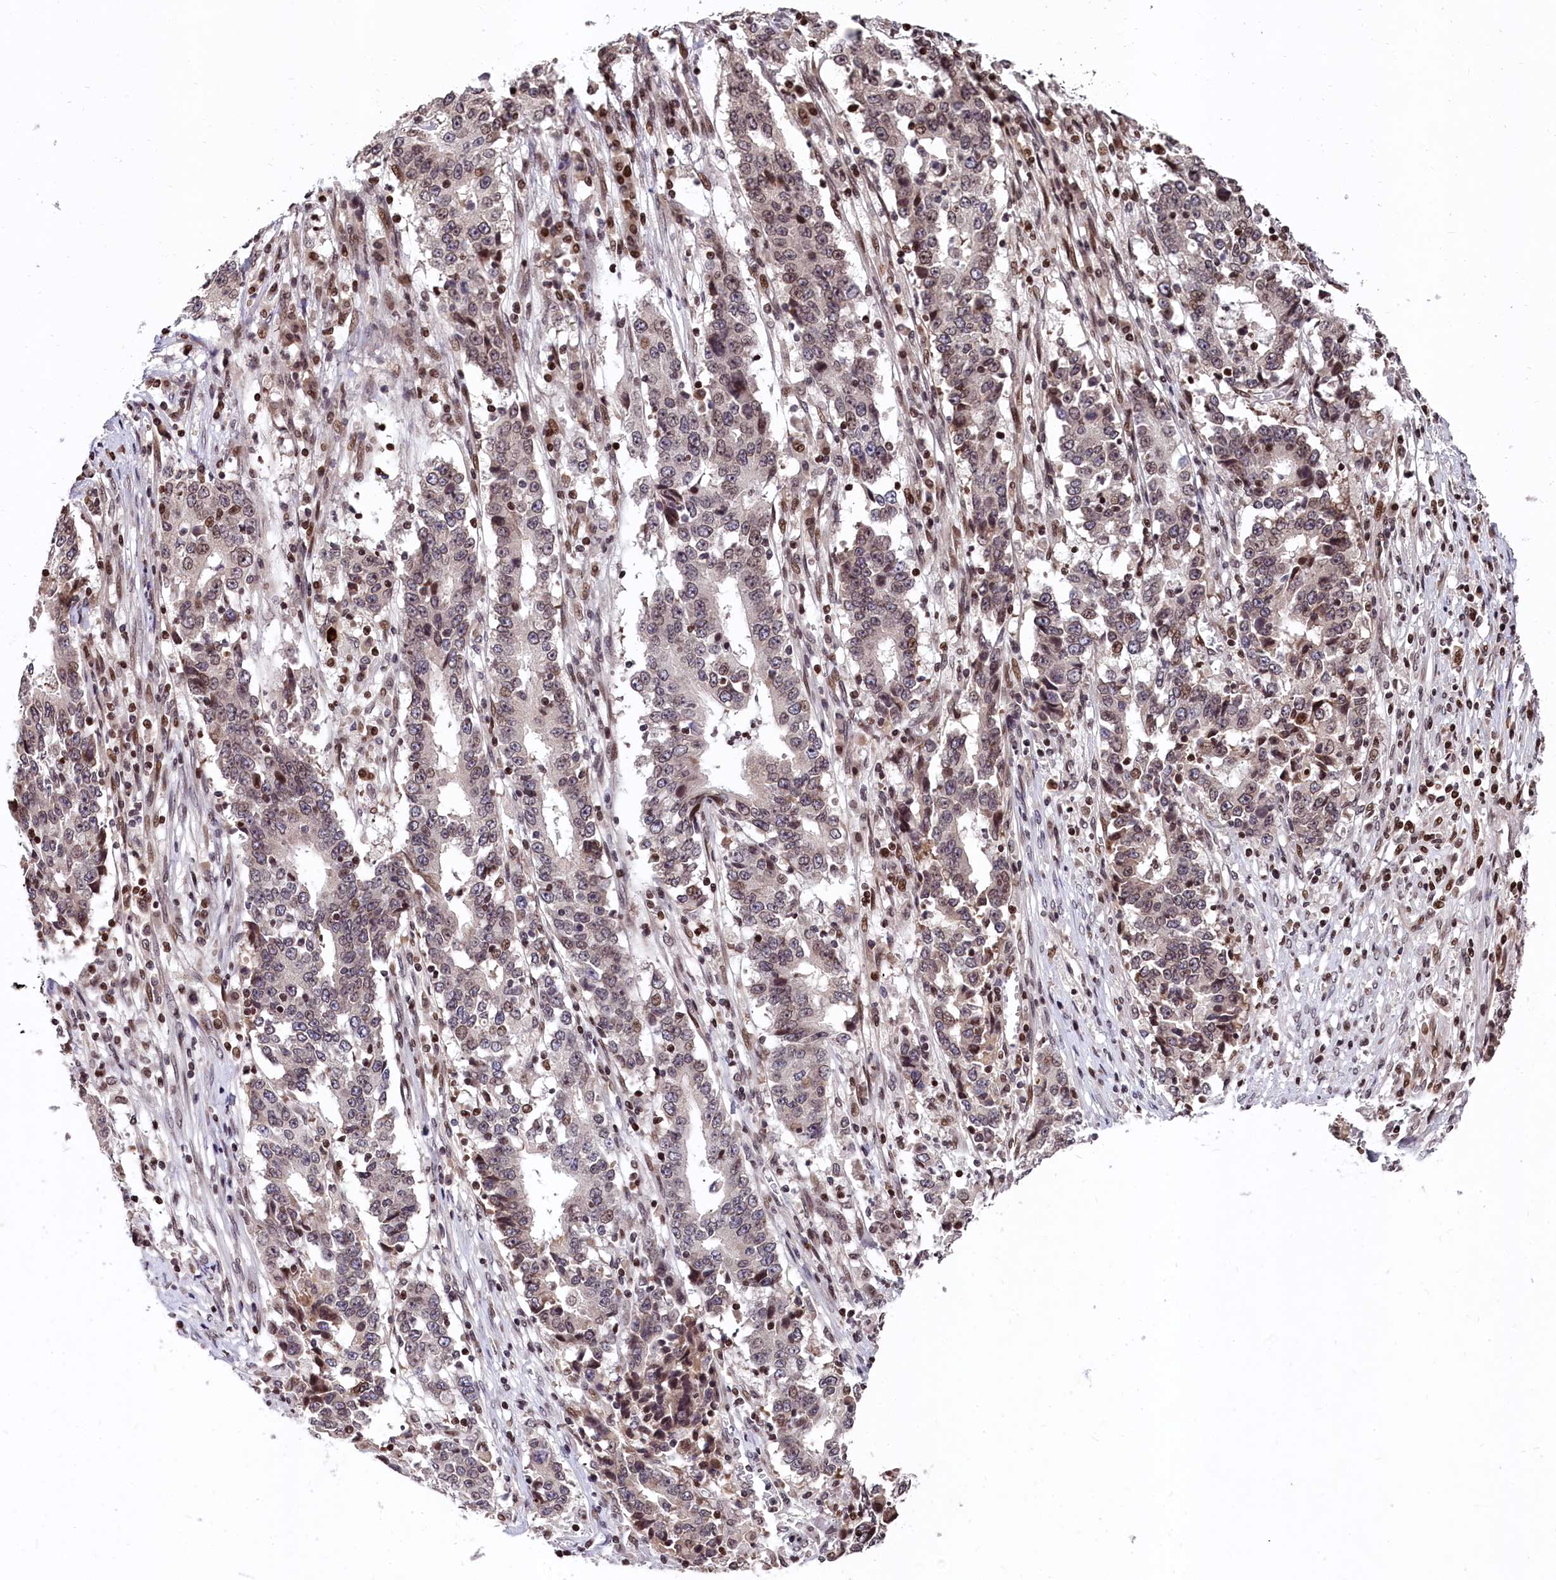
{"staining": {"intensity": "weak", "quantity": "<25%", "location": "nuclear"}, "tissue": "stomach cancer", "cell_type": "Tumor cells", "image_type": "cancer", "snomed": [{"axis": "morphology", "description": "Adenocarcinoma, NOS"}, {"axis": "topography", "description": "Stomach"}], "caption": "This is a micrograph of immunohistochemistry staining of stomach cancer, which shows no staining in tumor cells.", "gene": "FAM217B", "patient": {"sex": "male", "age": 59}}